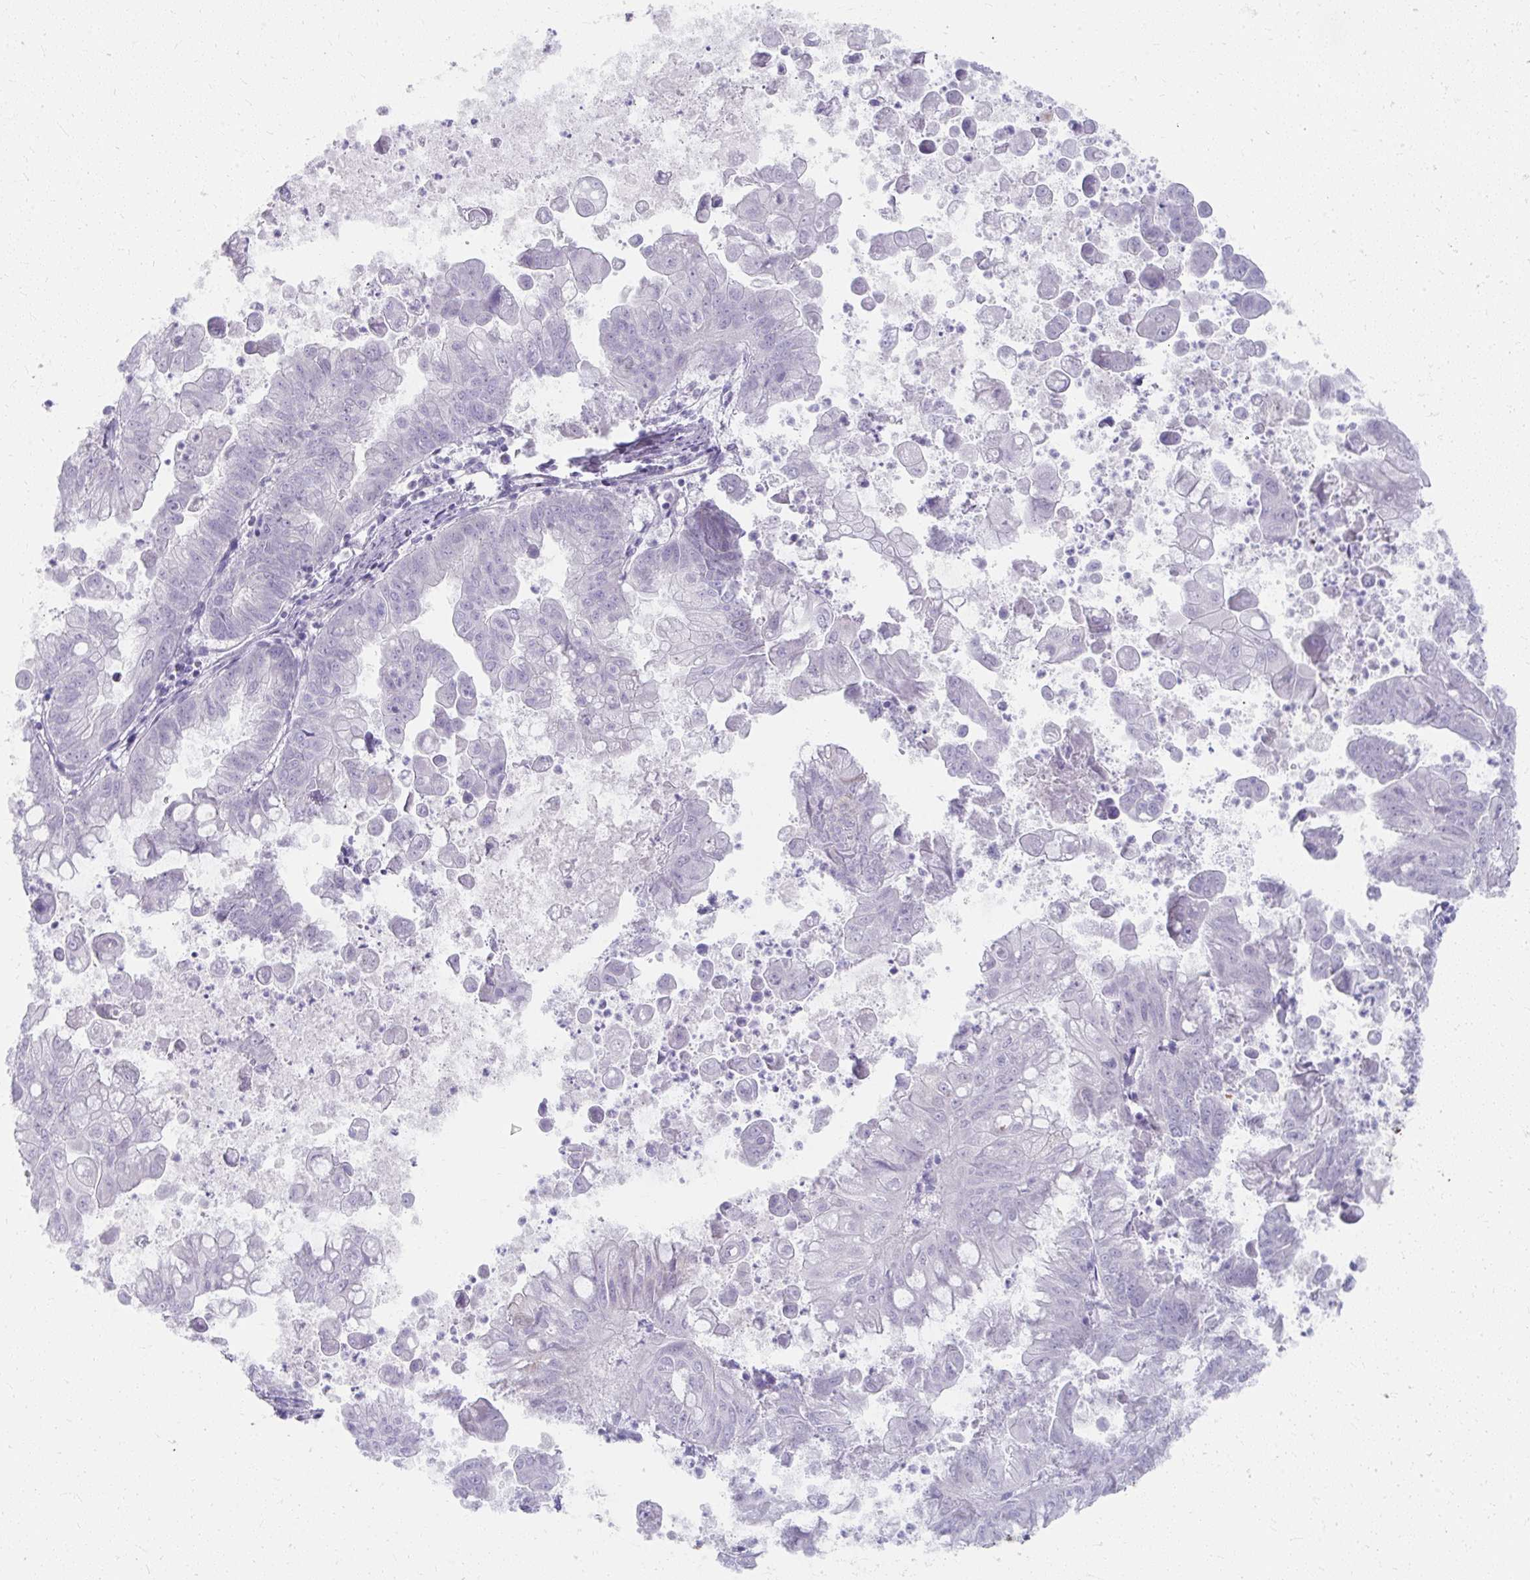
{"staining": {"intensity": "negative", "quantity": "none", "location": "none"}, "tissue": "stomach cancer", "cell_type": "Tumor cells", "image_type": "cancer", "snomed": [{"axis": "morphology", "description": "Adenocarcinoma, NOS"}, {"axis": "topography", "description": "Stomach, upper"}], "caption": "This is an immunohistochemistry micrograph of stomach cancer (adenocarcinoma). There is no positivity in tumor cells.", "gene": "UGT3A2", "patient": {"sex": "male", "age": 80}}